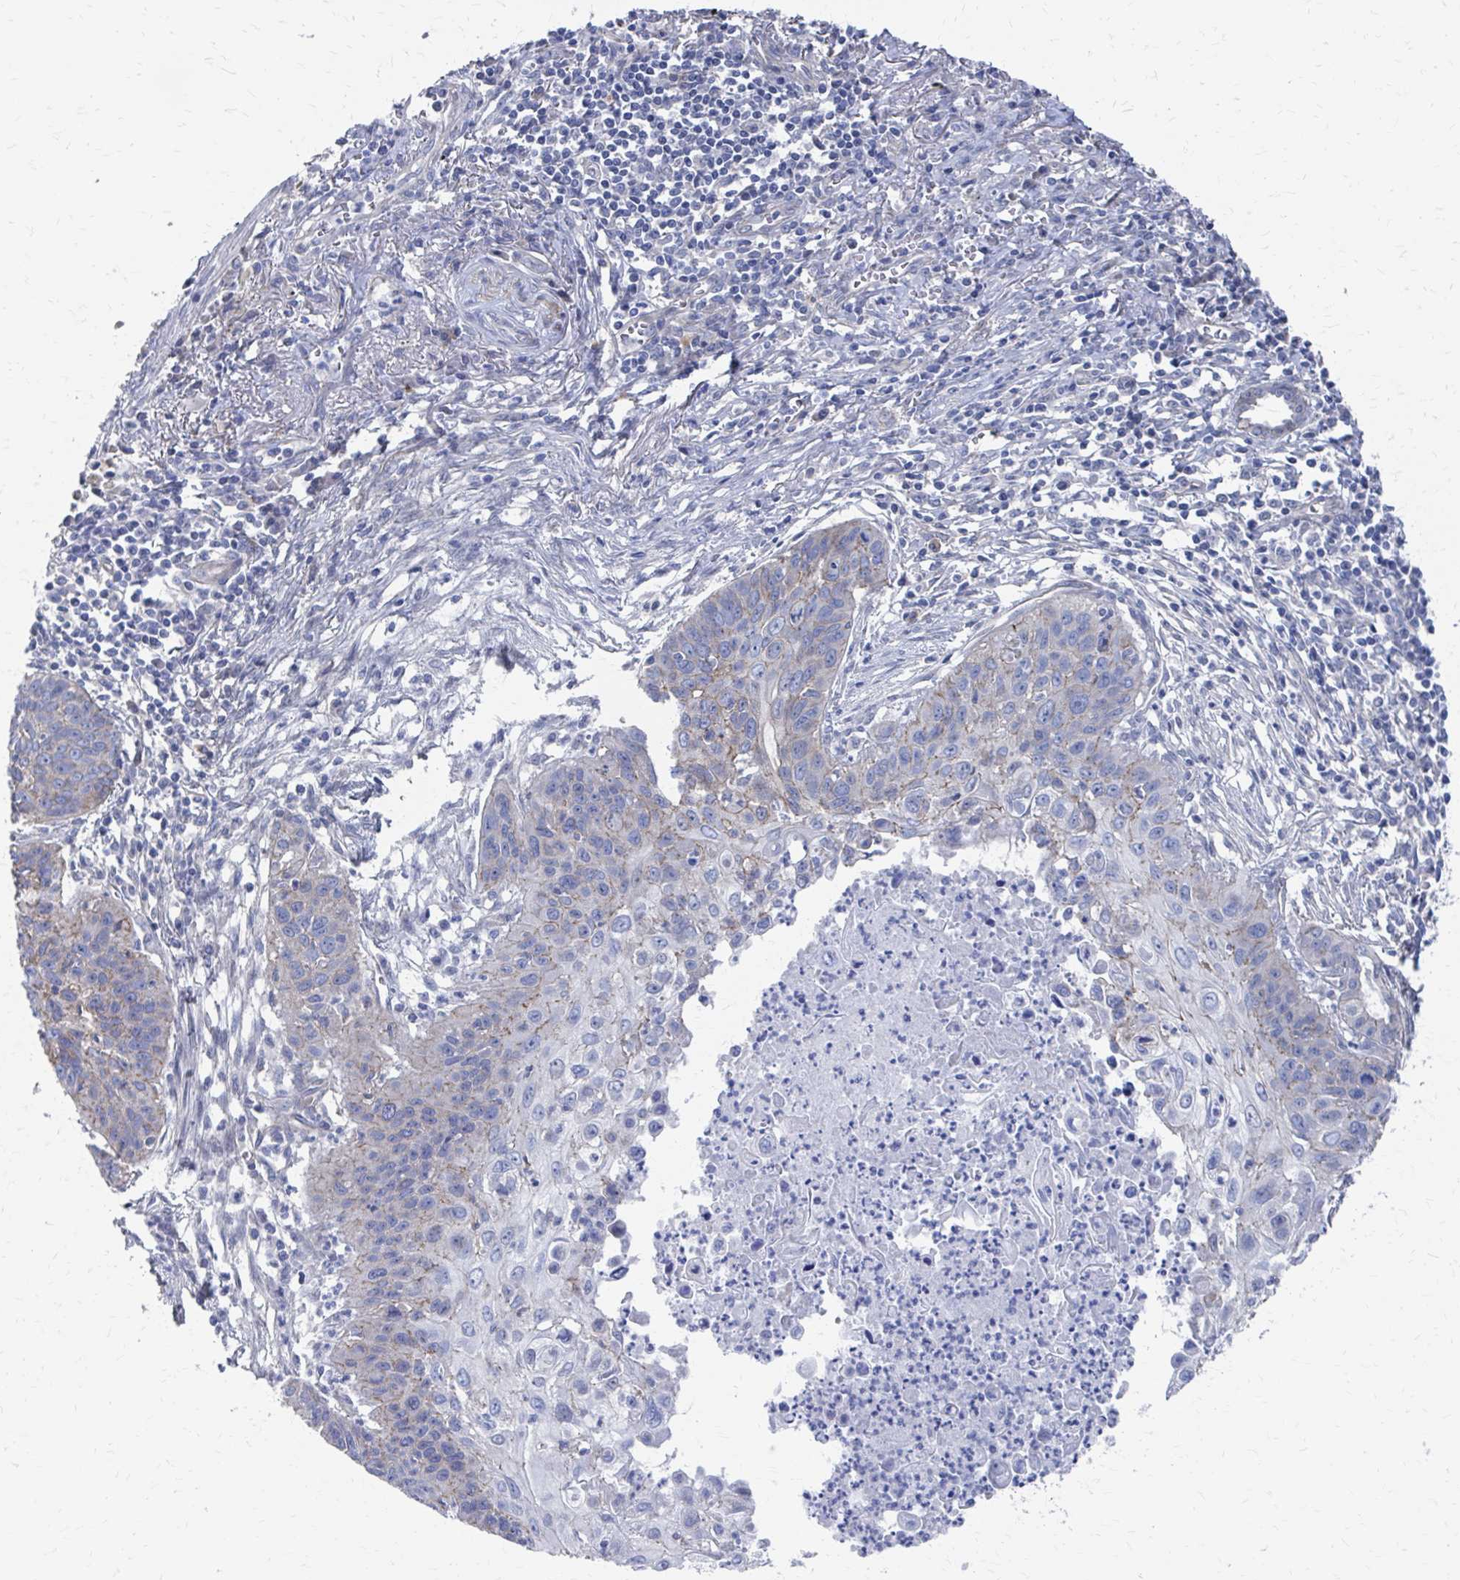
{"staining": {"intensity": "weak", "quantity": "<25%", "location": "cytoplasmic/membranous"}, "tissue": "lung cancer", "cell_type": "Tumor cells", "image_type": "cancer", "snomed": [{"axis": "morphology", "description": "Squamous cell carcinoma, NOS"}, {"axis": "topography", "description": "Lung"}], "caption": "An immunohistochemistry (IHC) histopathology image of lung cancer (squamous cell carcinoma) is shown. There is no staining in tumor cells of lung cancer (squamous cell carcinoma).", "gene": "PLEKHG7", "patient": {"sex": "male", "age": 71}}